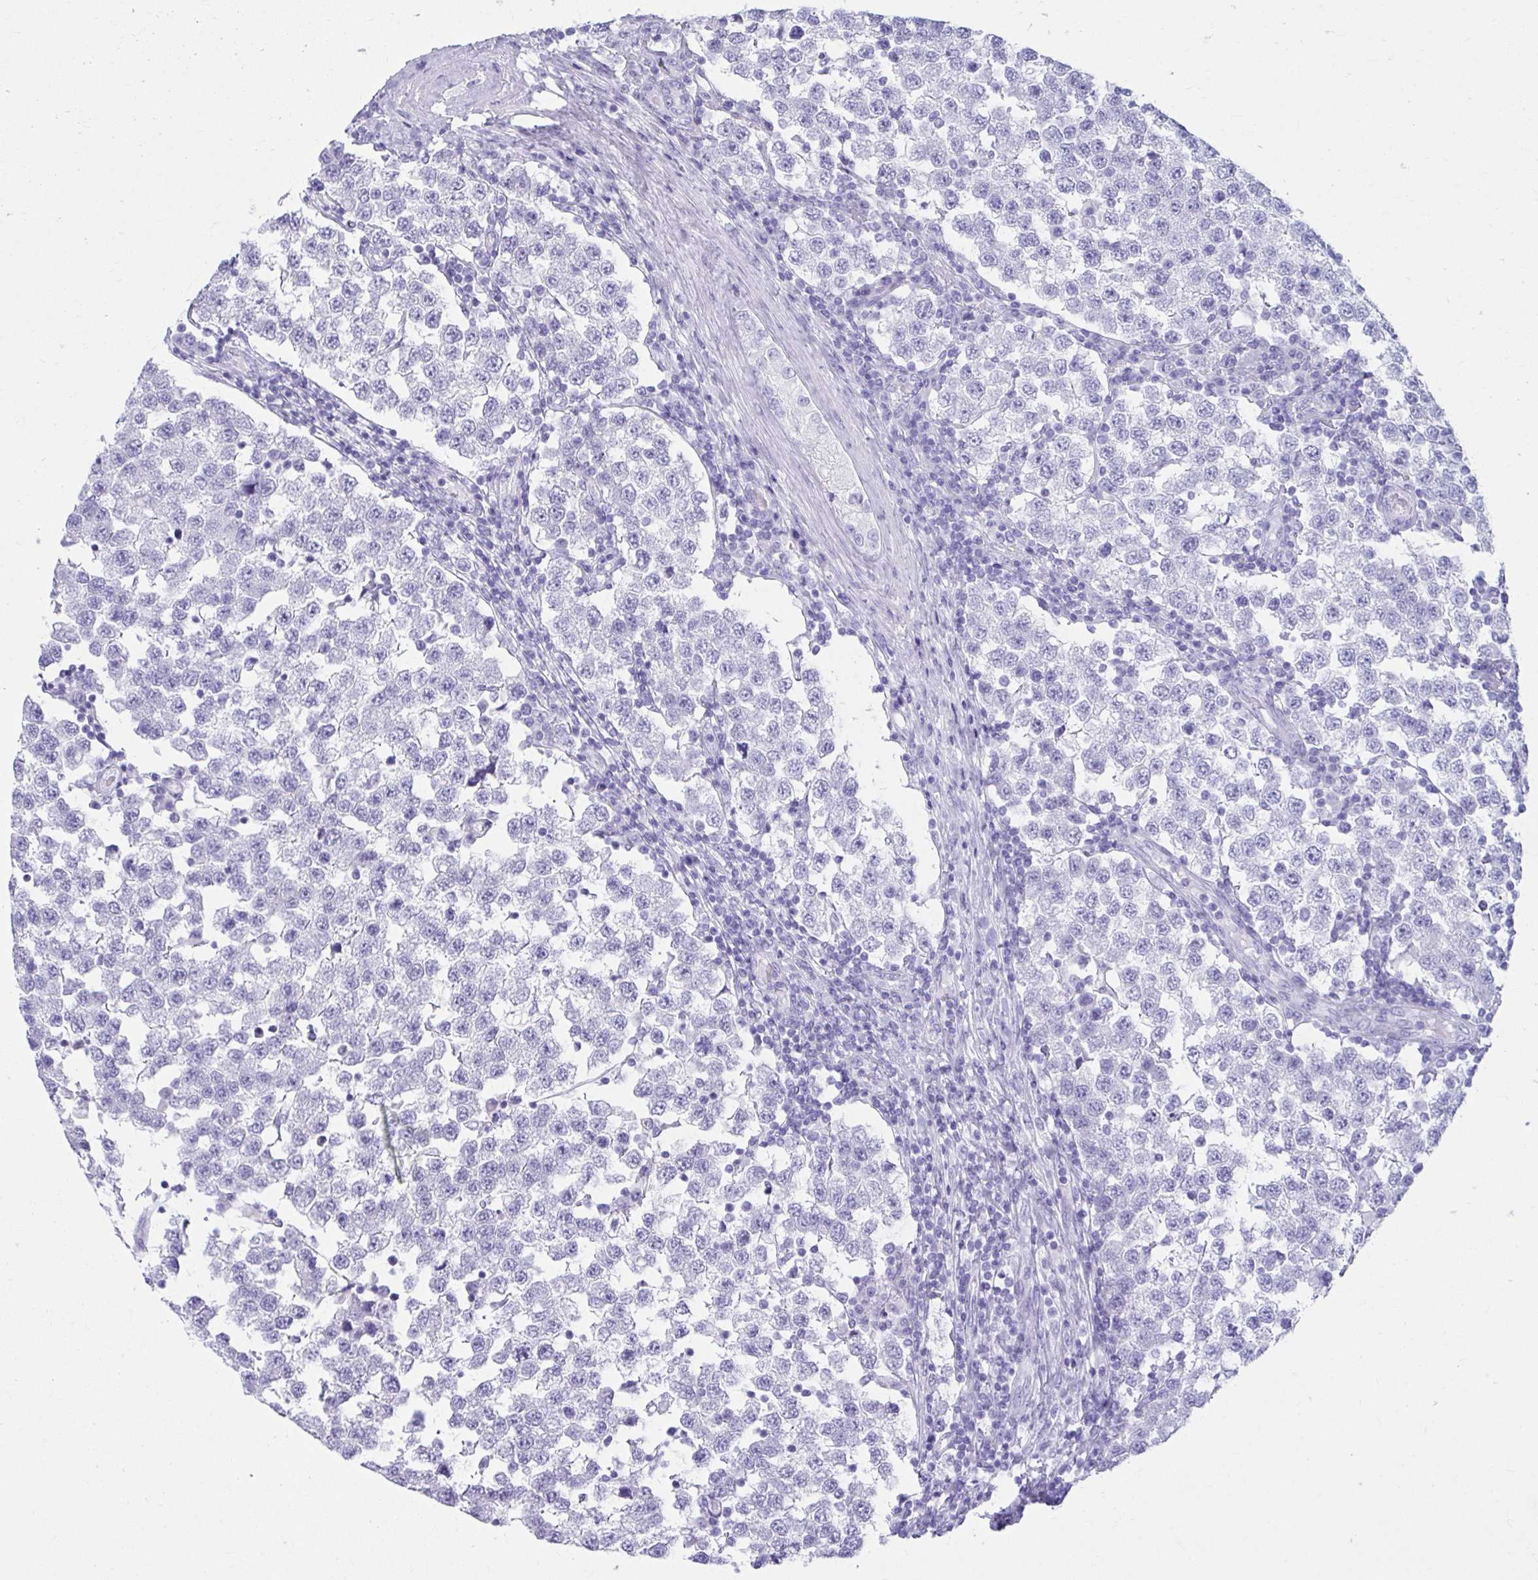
{"staining": {"intensity": "negative", "quantity": "none", "location": "none"}, "tissue": "testis cancer", "cell_type": "Tumor cells", "image_type": "cancer", "snomed": [{"axis": "morphology", "description": "Seminoma, NOS"}, {"axis": "topography", "description": "Testis"}], "caption": "This histopathology image is of testis cancer (seminoma) stained with immunohistochemistry (IHC) to label a protein in brown with the nuclei are counter-stained blue. There is no positivity in tumor cells.", "gene": "ATP4B", "patient": {"sex": "male", "age": 34}}